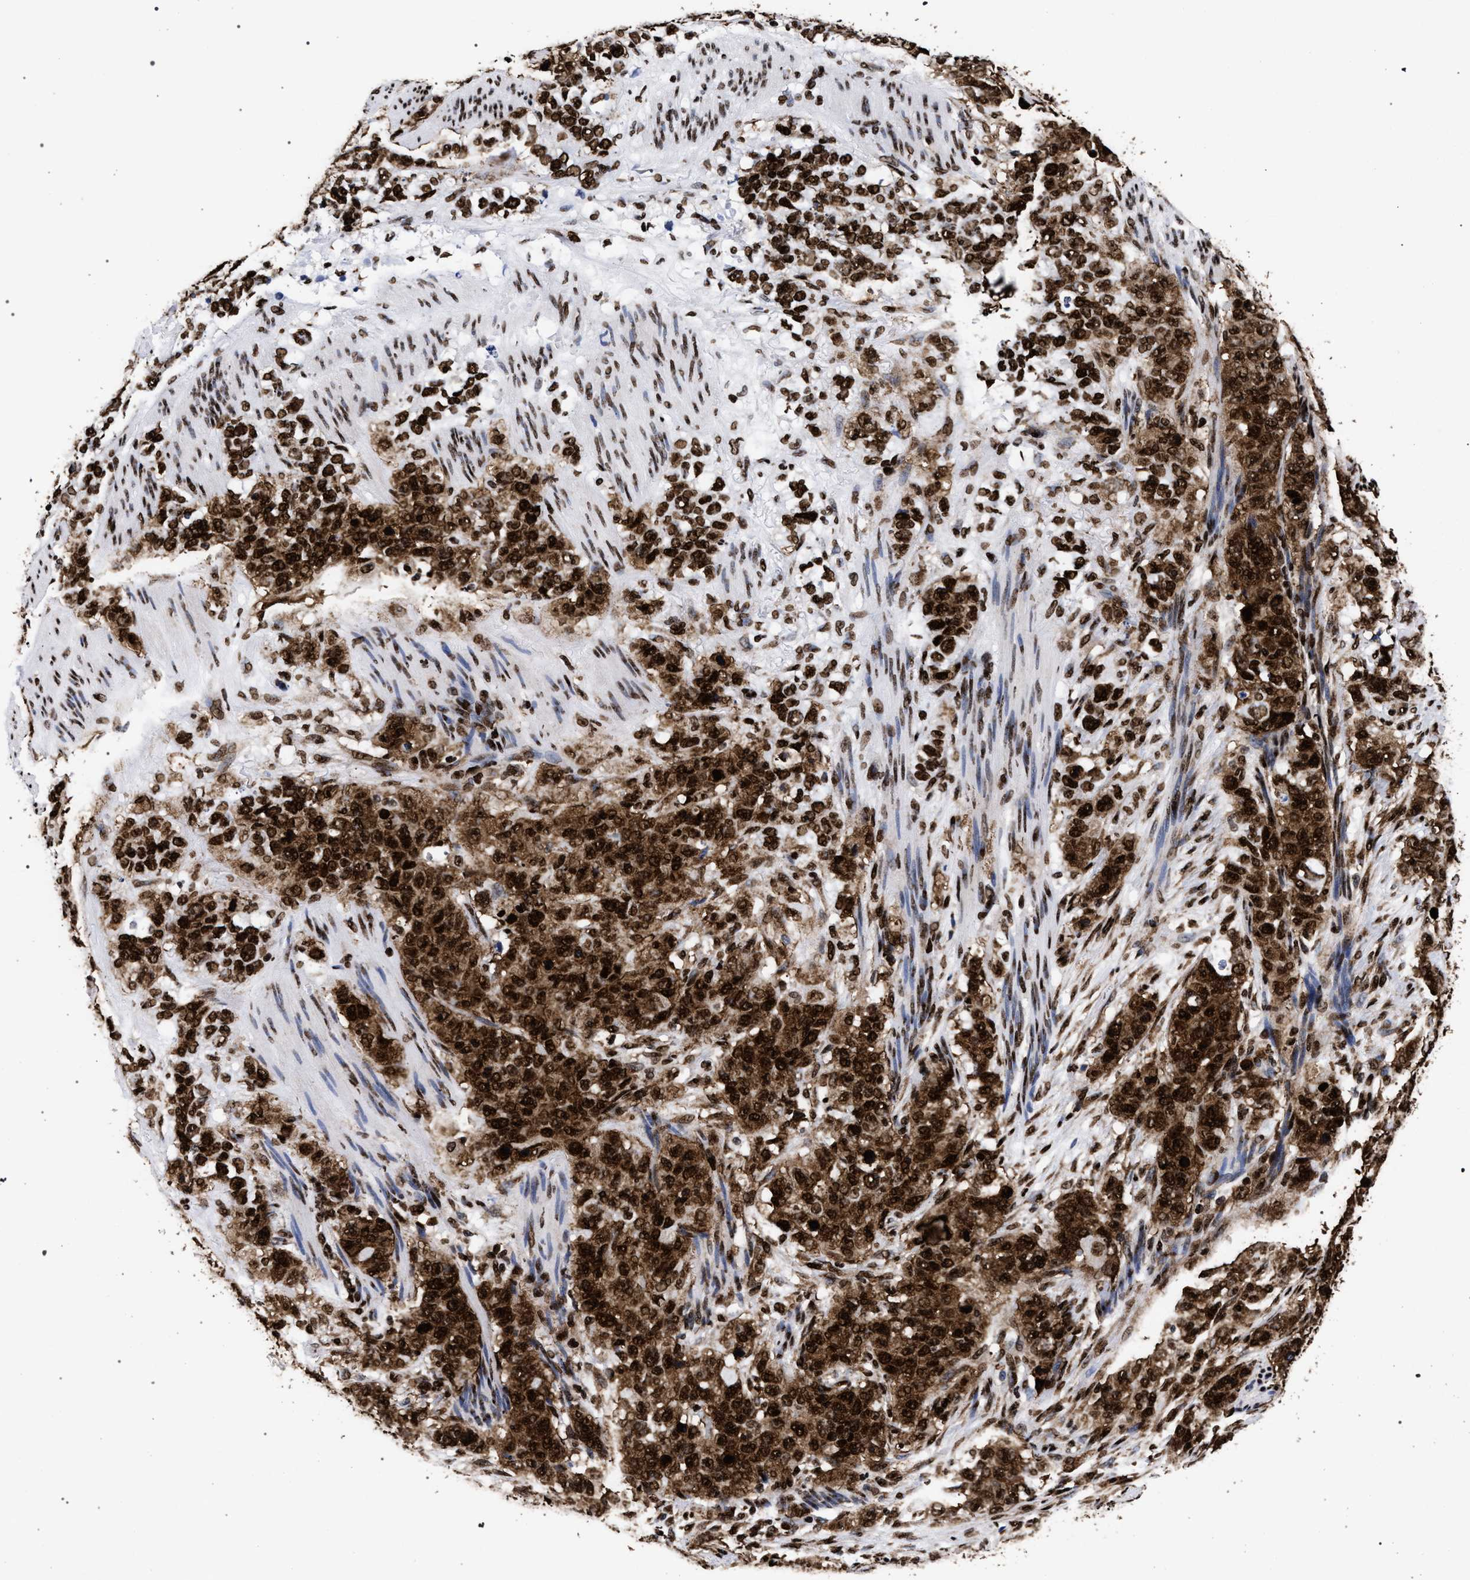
{"staining": {"intensity": "strong", "quantity": ">75%", "location": "cytoplasmic/membranous,nuclear"}, "tissue": "stomach cancer", "cell_type": "Tumor cells", "image_type": "cancer", "snomed": [{"axis": "morphology", "description": "Adenocarcinoma, NOS"}, {"axis": "topography", "description": "Stomach"}], "caption": "Stomach cancer stained for a protein (brown) demonstrates strong cytoplasmic/membranous and nuclear positive expression in about >75% of tumor cells.", "gene": "HNRNPA1", "patient": {"sex": "male", "age": 48}}